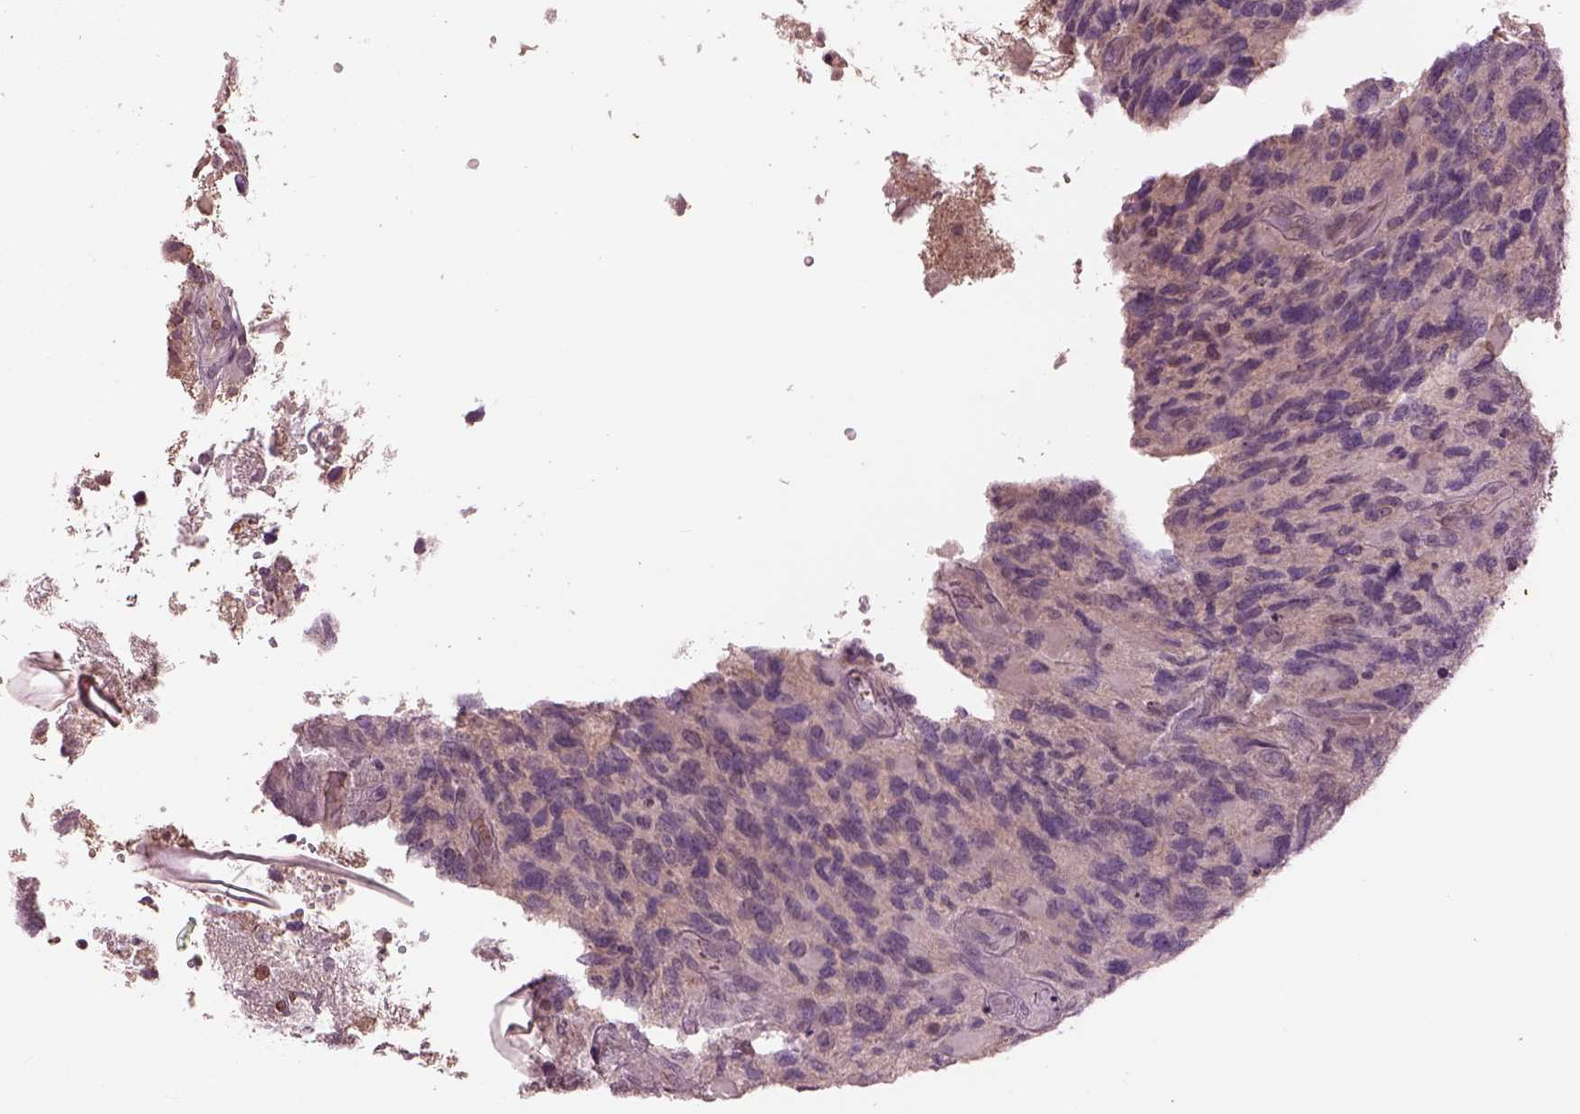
{"staining": {"intensity": "negative", "quantity": "none", "location": "none"}, "tissue": "glioma", "cell_type": "Tumor cells", "image_type": "cancer", "snomed": [{"axis": "morphology", "description": "Glioma, malignant, High grade"}, {"axis": "topography", "description": "Brain"}], "caption": "The micrograph reveals no significant expression in tumor cells of high-grade glioma (malignant).", "gene": "PTX4", "patient": {"sex": "female", "age": 71}}